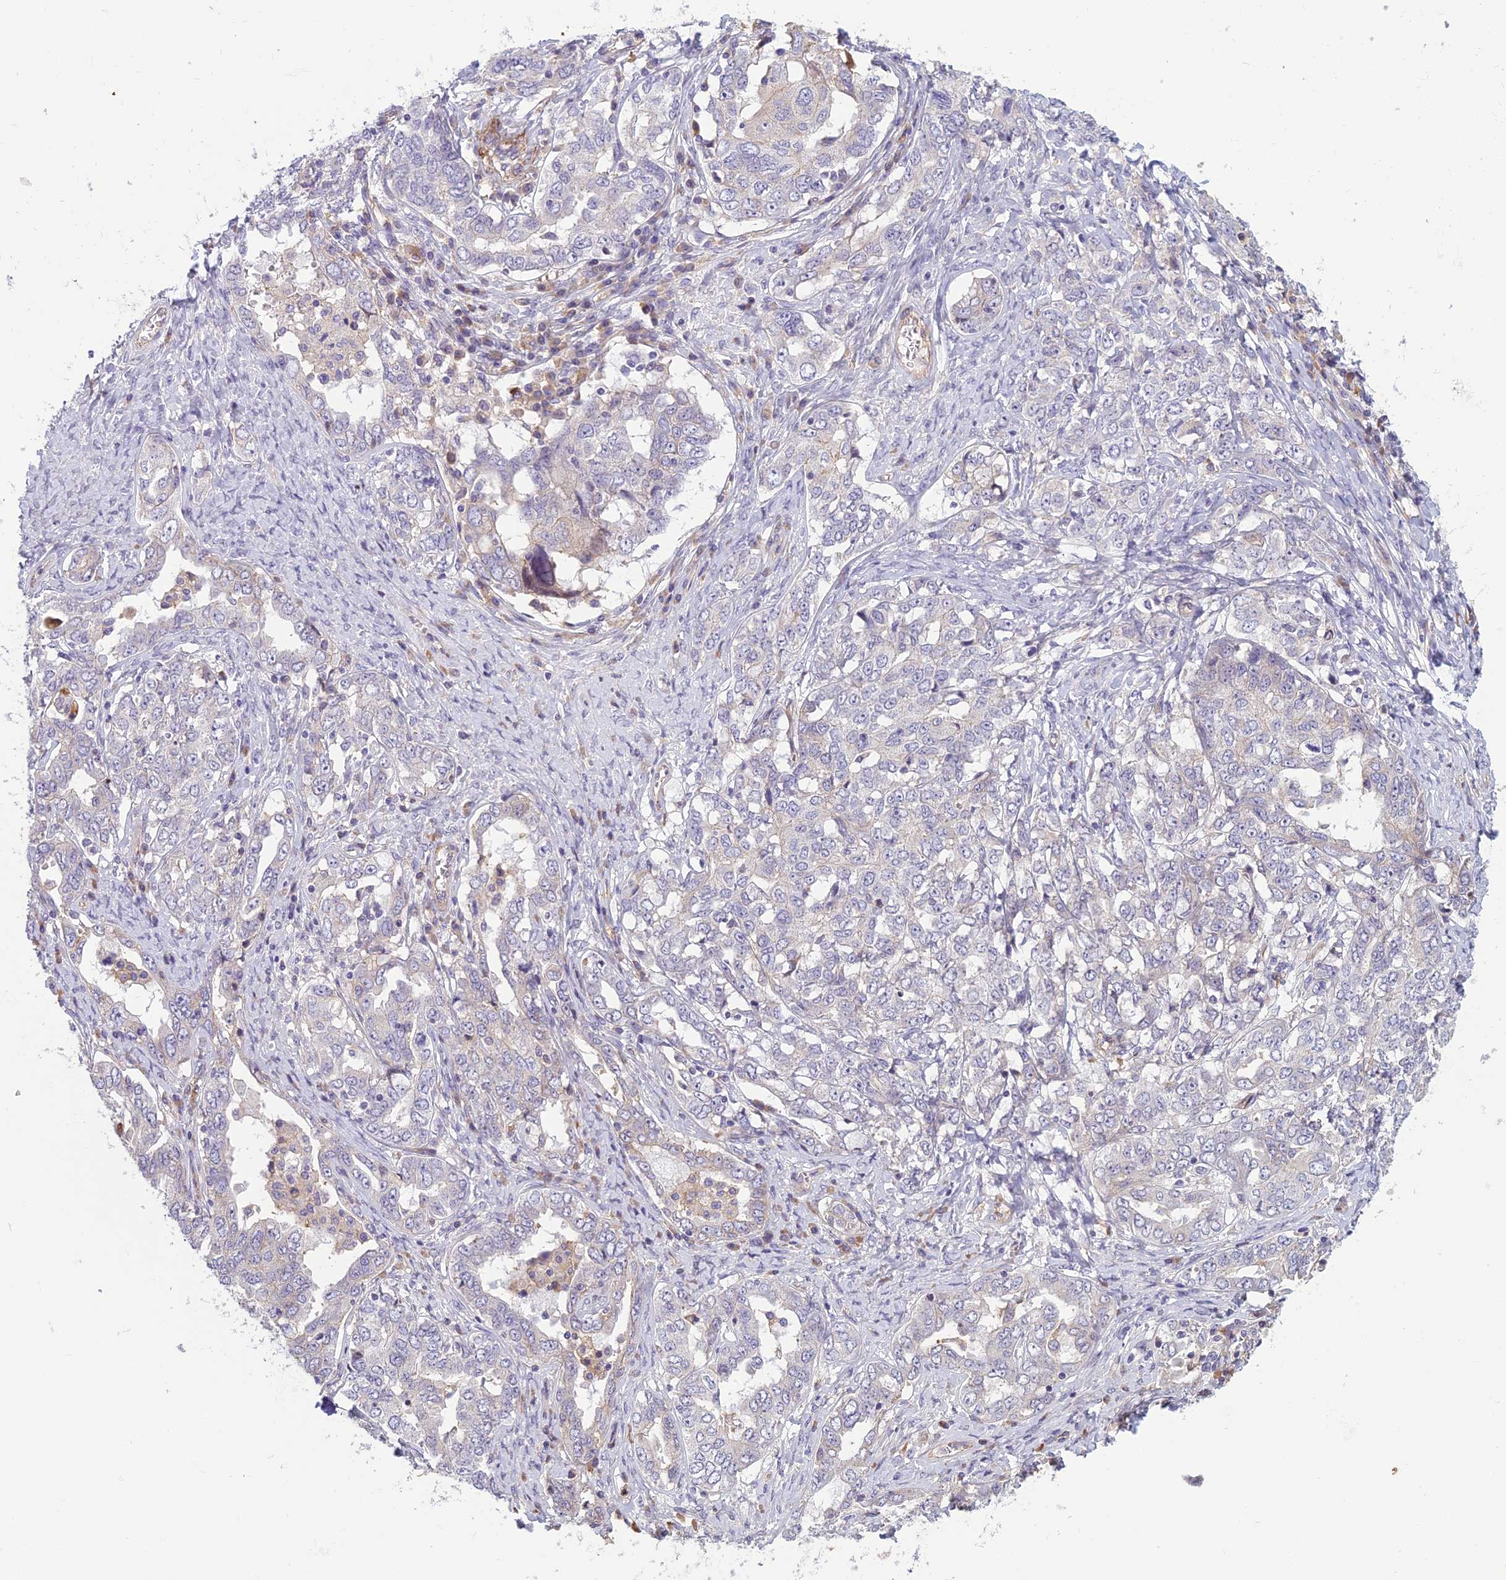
{"staining": {"intensity": "negative", "quantity": "none", "location": "none"}, "tissue": "ovarian cancer", "cell_type": "Tumor cells", "image_type": "cancer", "snomed": [{"axis": "morphology", "description": "Carcinoma, endometroid"}, {"axis": "topography", "description": "Ovary"}], "caption": "Tumor cells show no significant expression in ovarian cancer. Brightfield microscopy of immunohistochemistry (IHC) stained with DAB (3,3'-diaminobenzidine) (brown) and hematoxylin (blue), captured at high magnification.", "gene": "TSPAN15", "patient": {"sex": "female", "age": 62}}